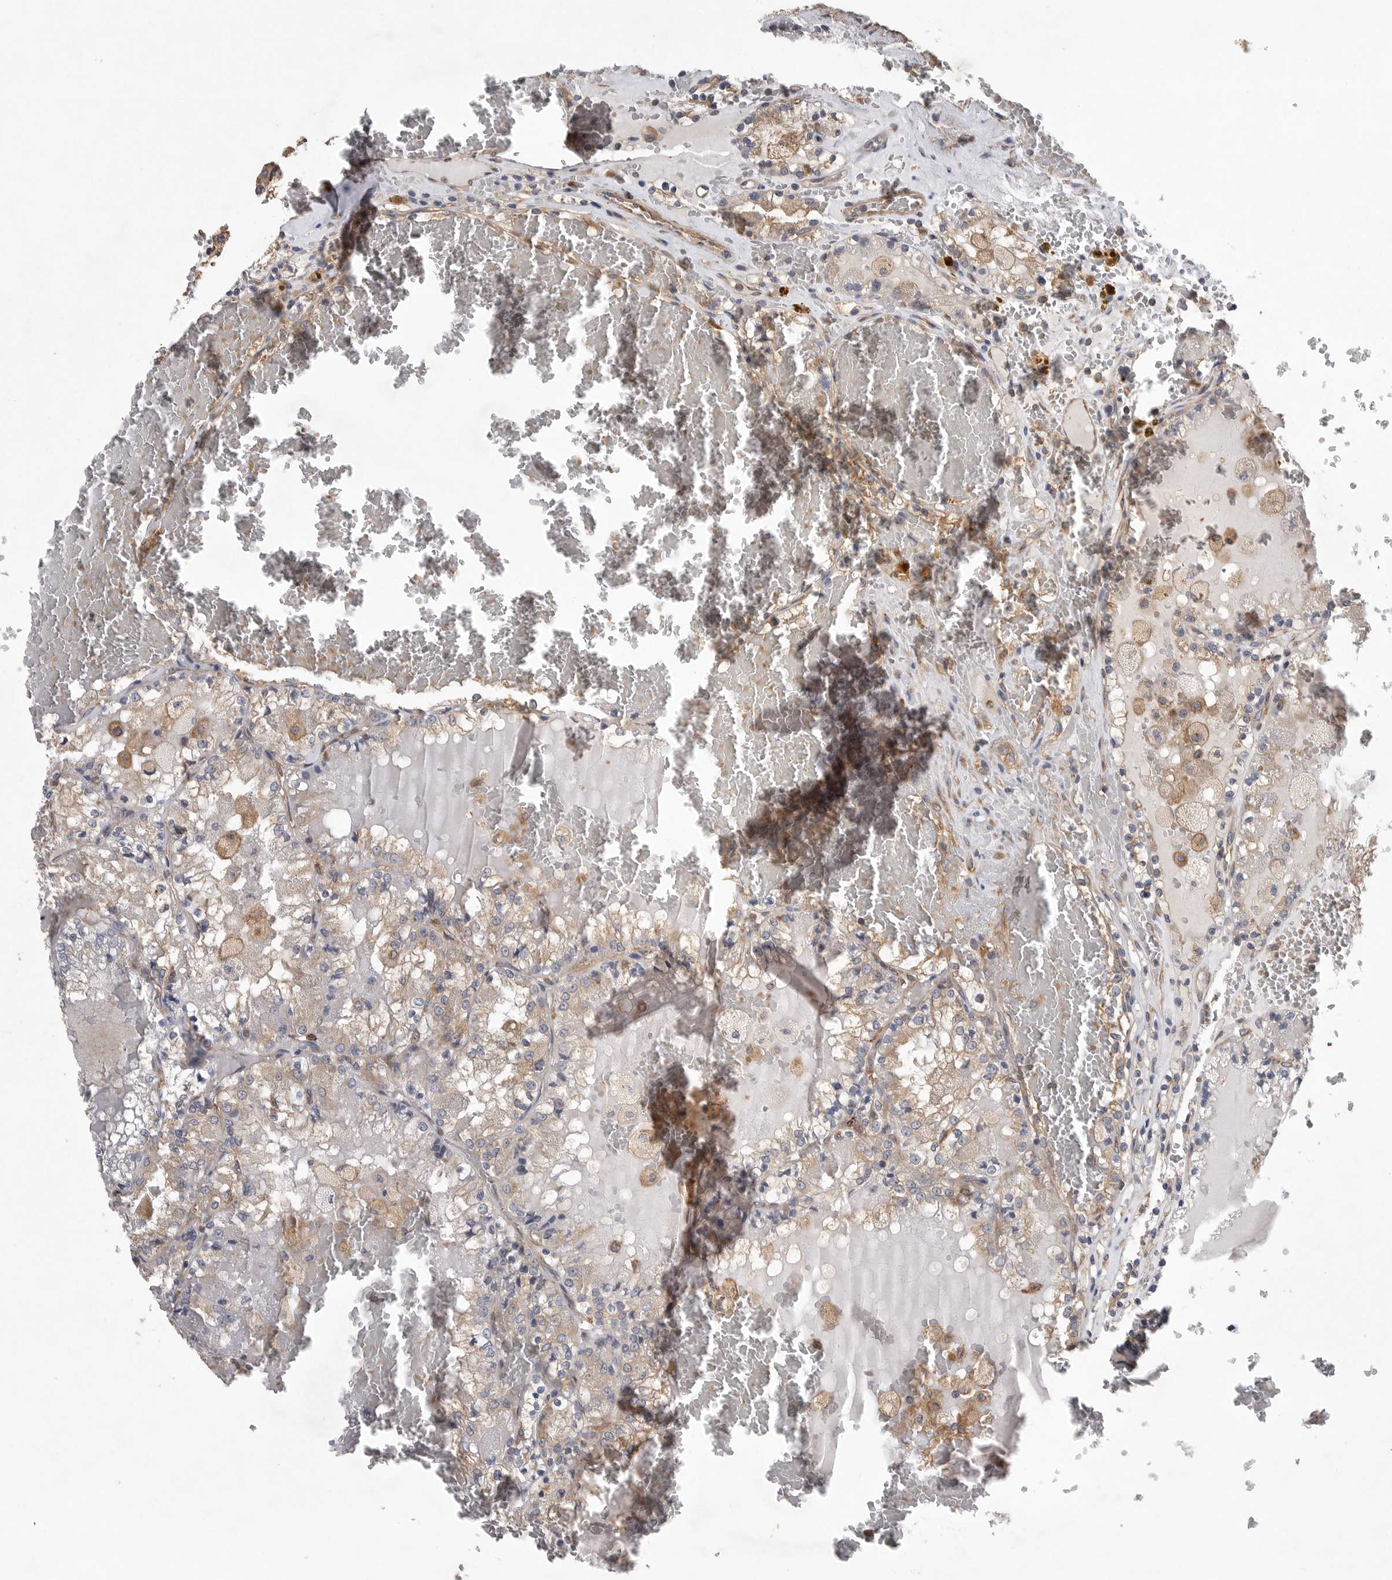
{"staining": {"intensity": "weak", "quantity": "<25%", "location": "cytoplasmic/membranous"}, "tissue": "renal cancer", "cell_type": "Tumor cells", "image_type": "cancer", "snomed": [{"axis": "morphology", "description": "Adenocarcinoma, NOS"}, {"axis": "topography", "description": "Kidney"}], "caption": "Immunohistochemistry (IHC) image of neoplastic tissue: human adenocarcinoma (renal) stained with DAB demonstrates no significant protein staining in tumor cells.", "gene": "OXR1", "patient": {"sex": "female", "age": 56}}